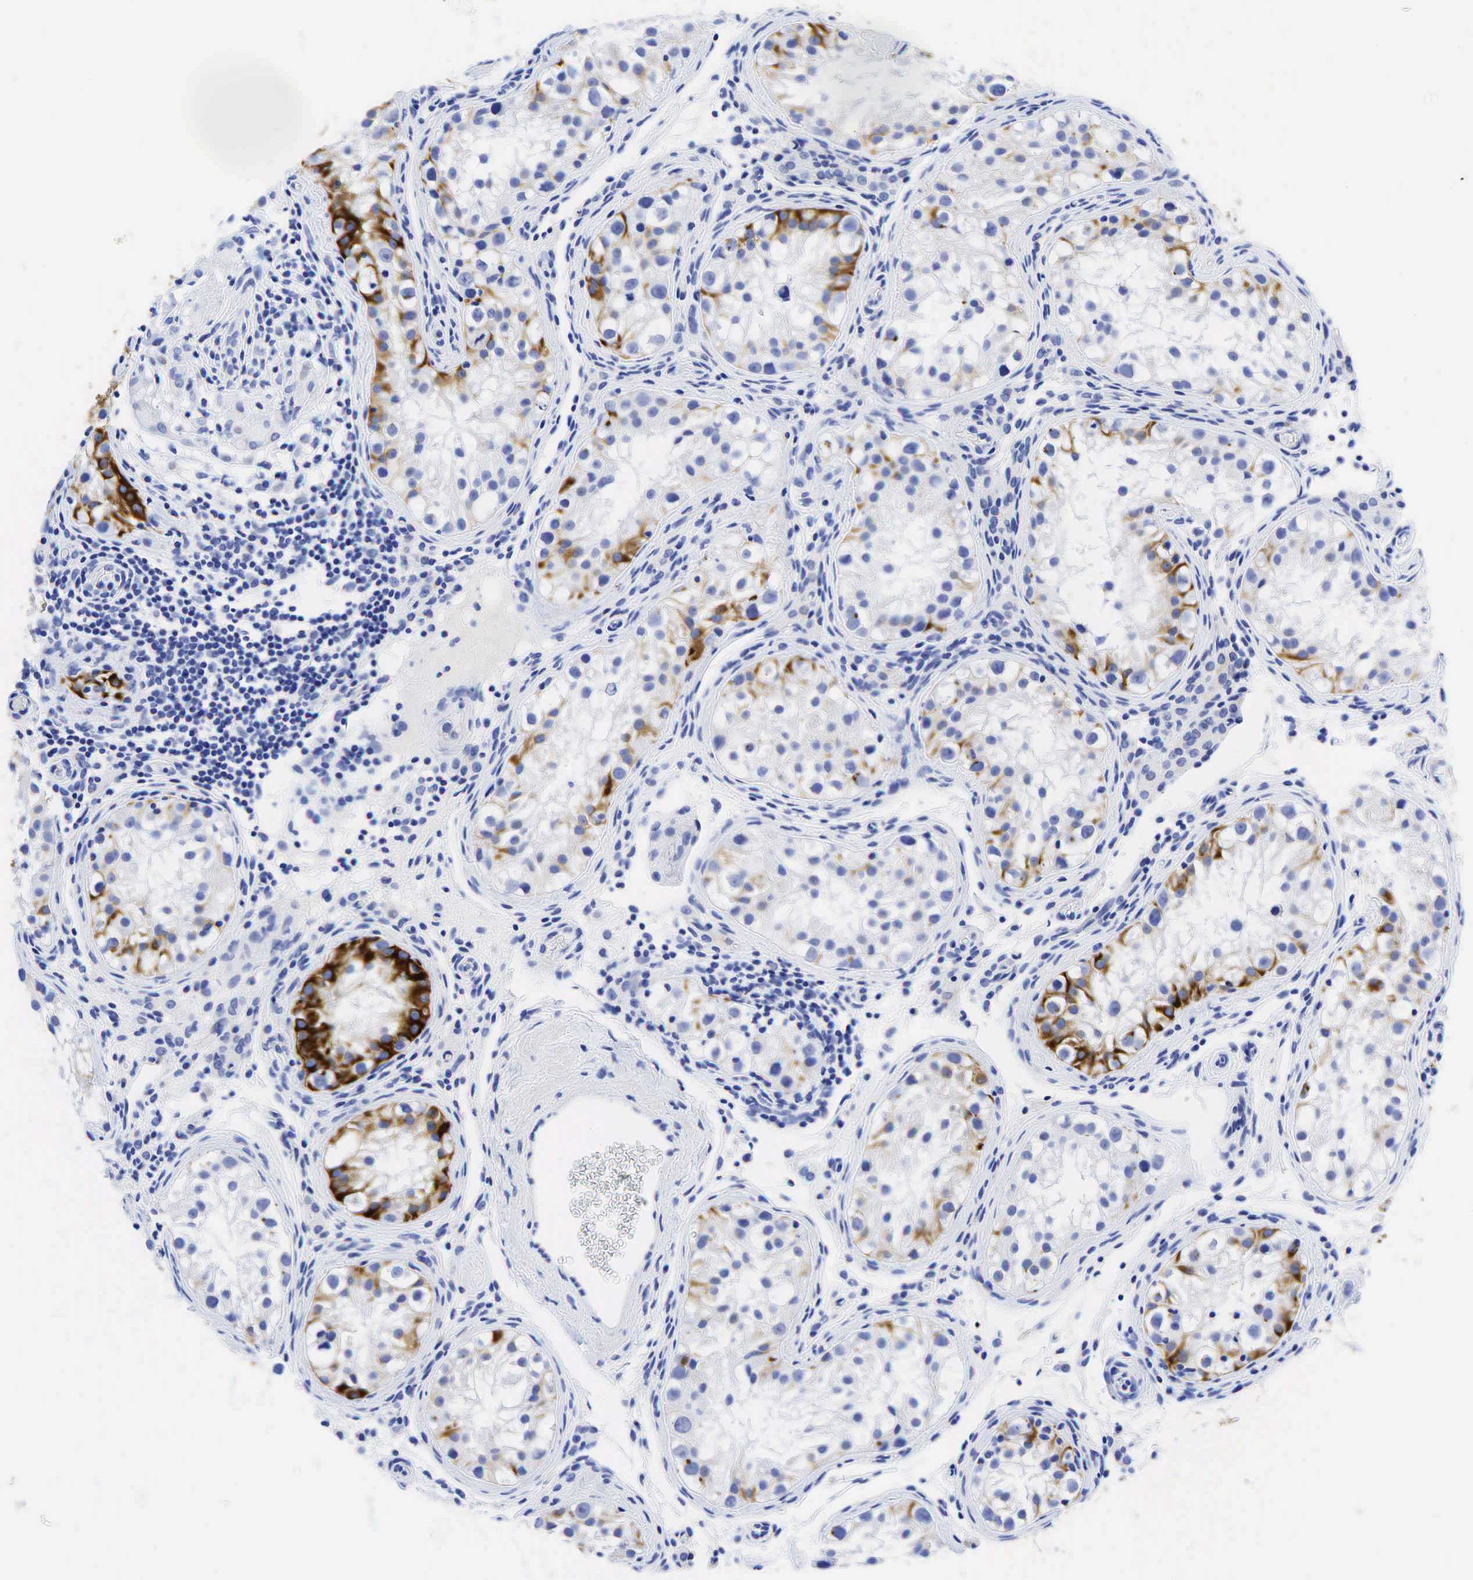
{"staining": {"intensity": "moderate", "quantity": "<25%", "location": "cytoplasmic/membranous"}, "tissue": "testis", "cell_type": "Cells in seminiferous ducts", "image_type": "normal", "snomed": [{"axis": "morphology", "description": "Normal tissue, NOS"}, {"axis": "topography", "description": "Testis"}], "caption": "The image shows immunohistochemical staining of unremarkable testis. There is moderate cytoplasmic/membranous staining is seen in approximately <25% of cells in seminiferous ducts. (brown staining indicates protein expression, while blue staining denotes nuclei).", "gene": "KRT18", "patient": {"sex": "male", "age": 24}}